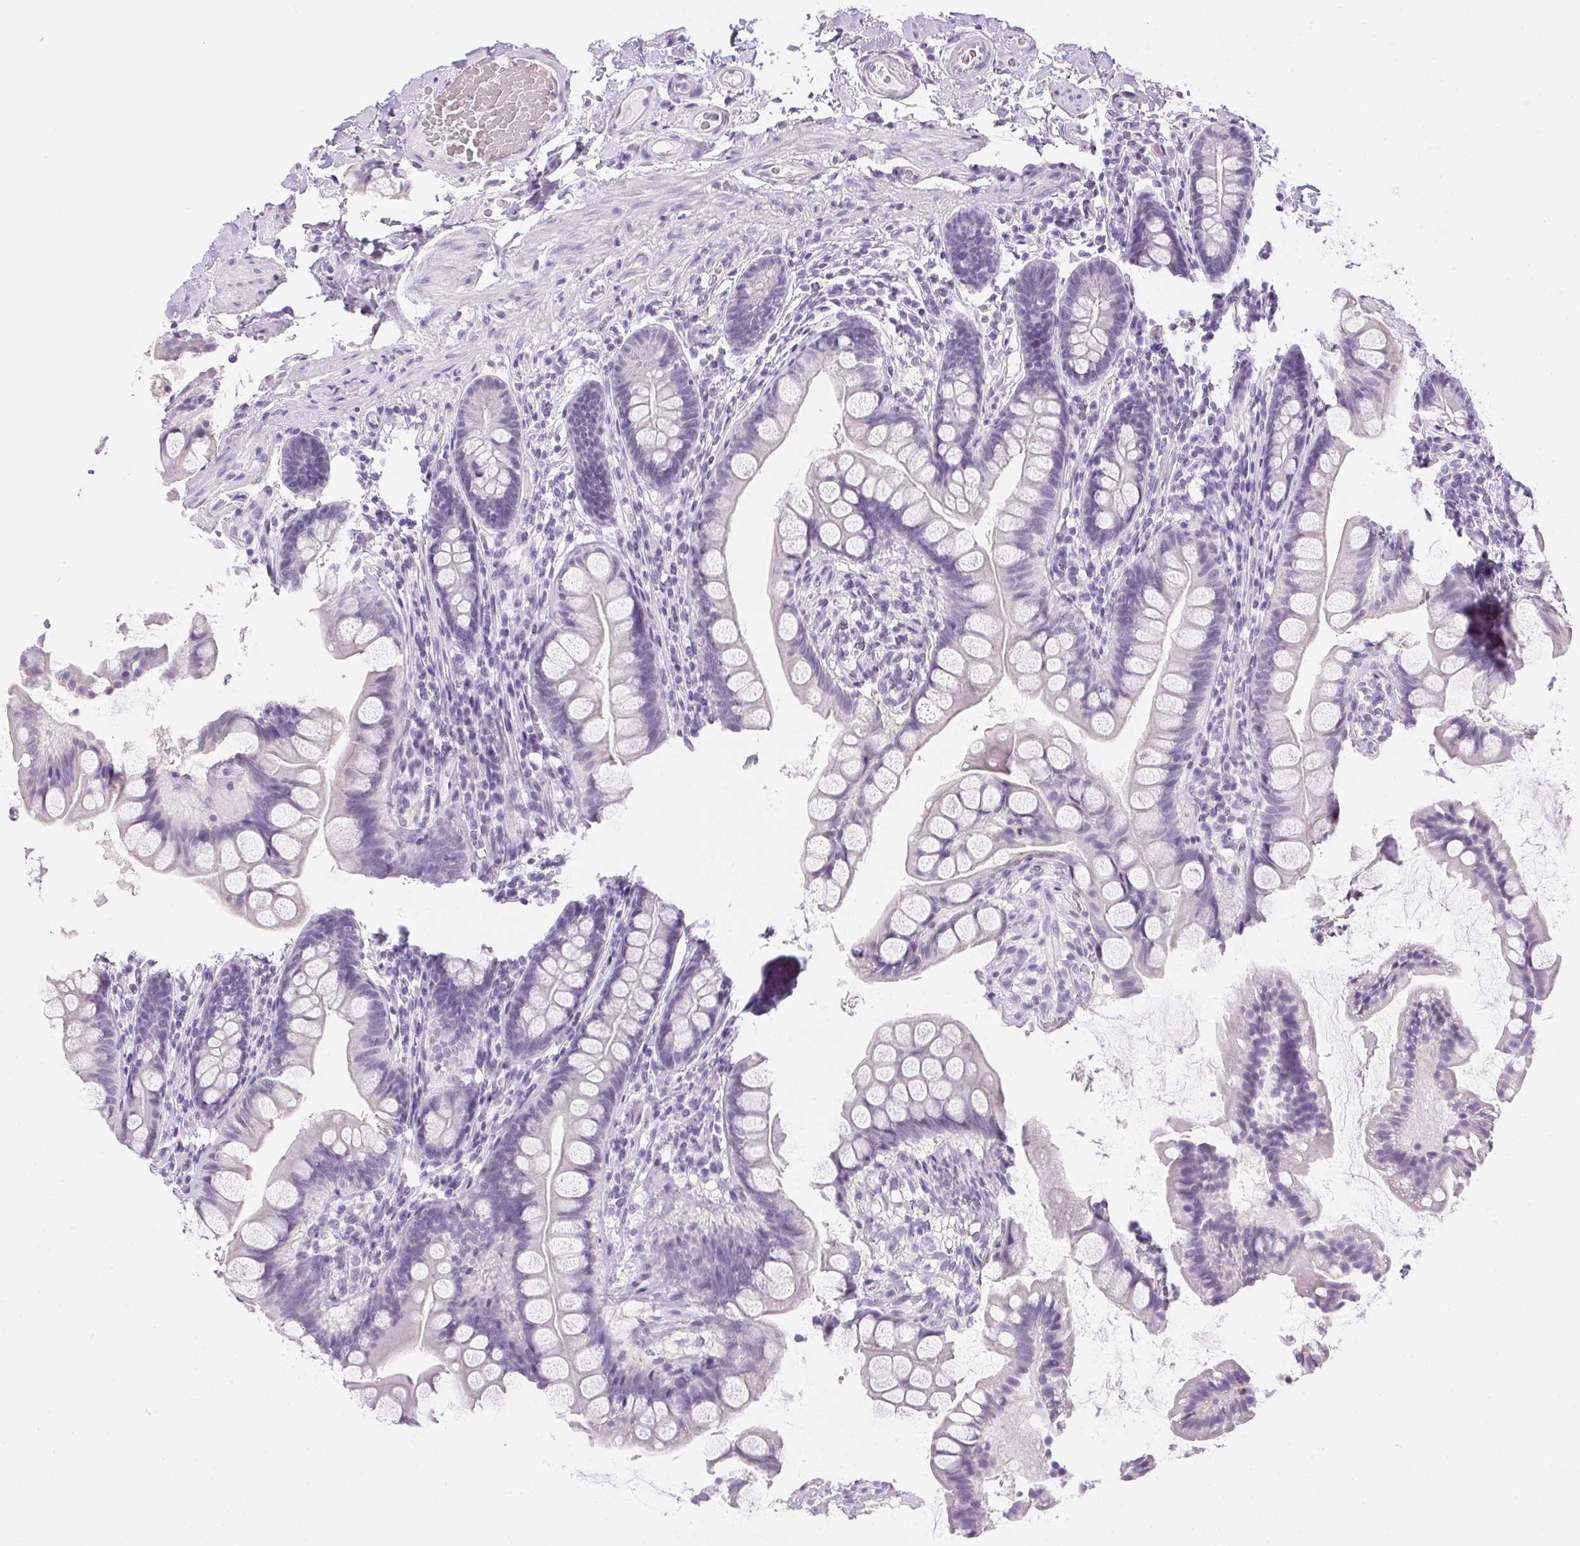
{"staining": {"intensity": "negative", "quantity": "none", "location": "none"}, "tissue": "small intestine", "cell_type": "Glandular cells", "image_type": "normal", "snomed": [{"axis": "morphology", "description": "Normal tissue, NOS"}, {"axis": "topography", "description": "Small intestine"}], "caption": "This is a image of immunohistochemistry staining of unremarkable small intestine, which shows no positivity in glandular cells.", "gene": "PRL", "patient": {"sex": "male", "age": 70}}